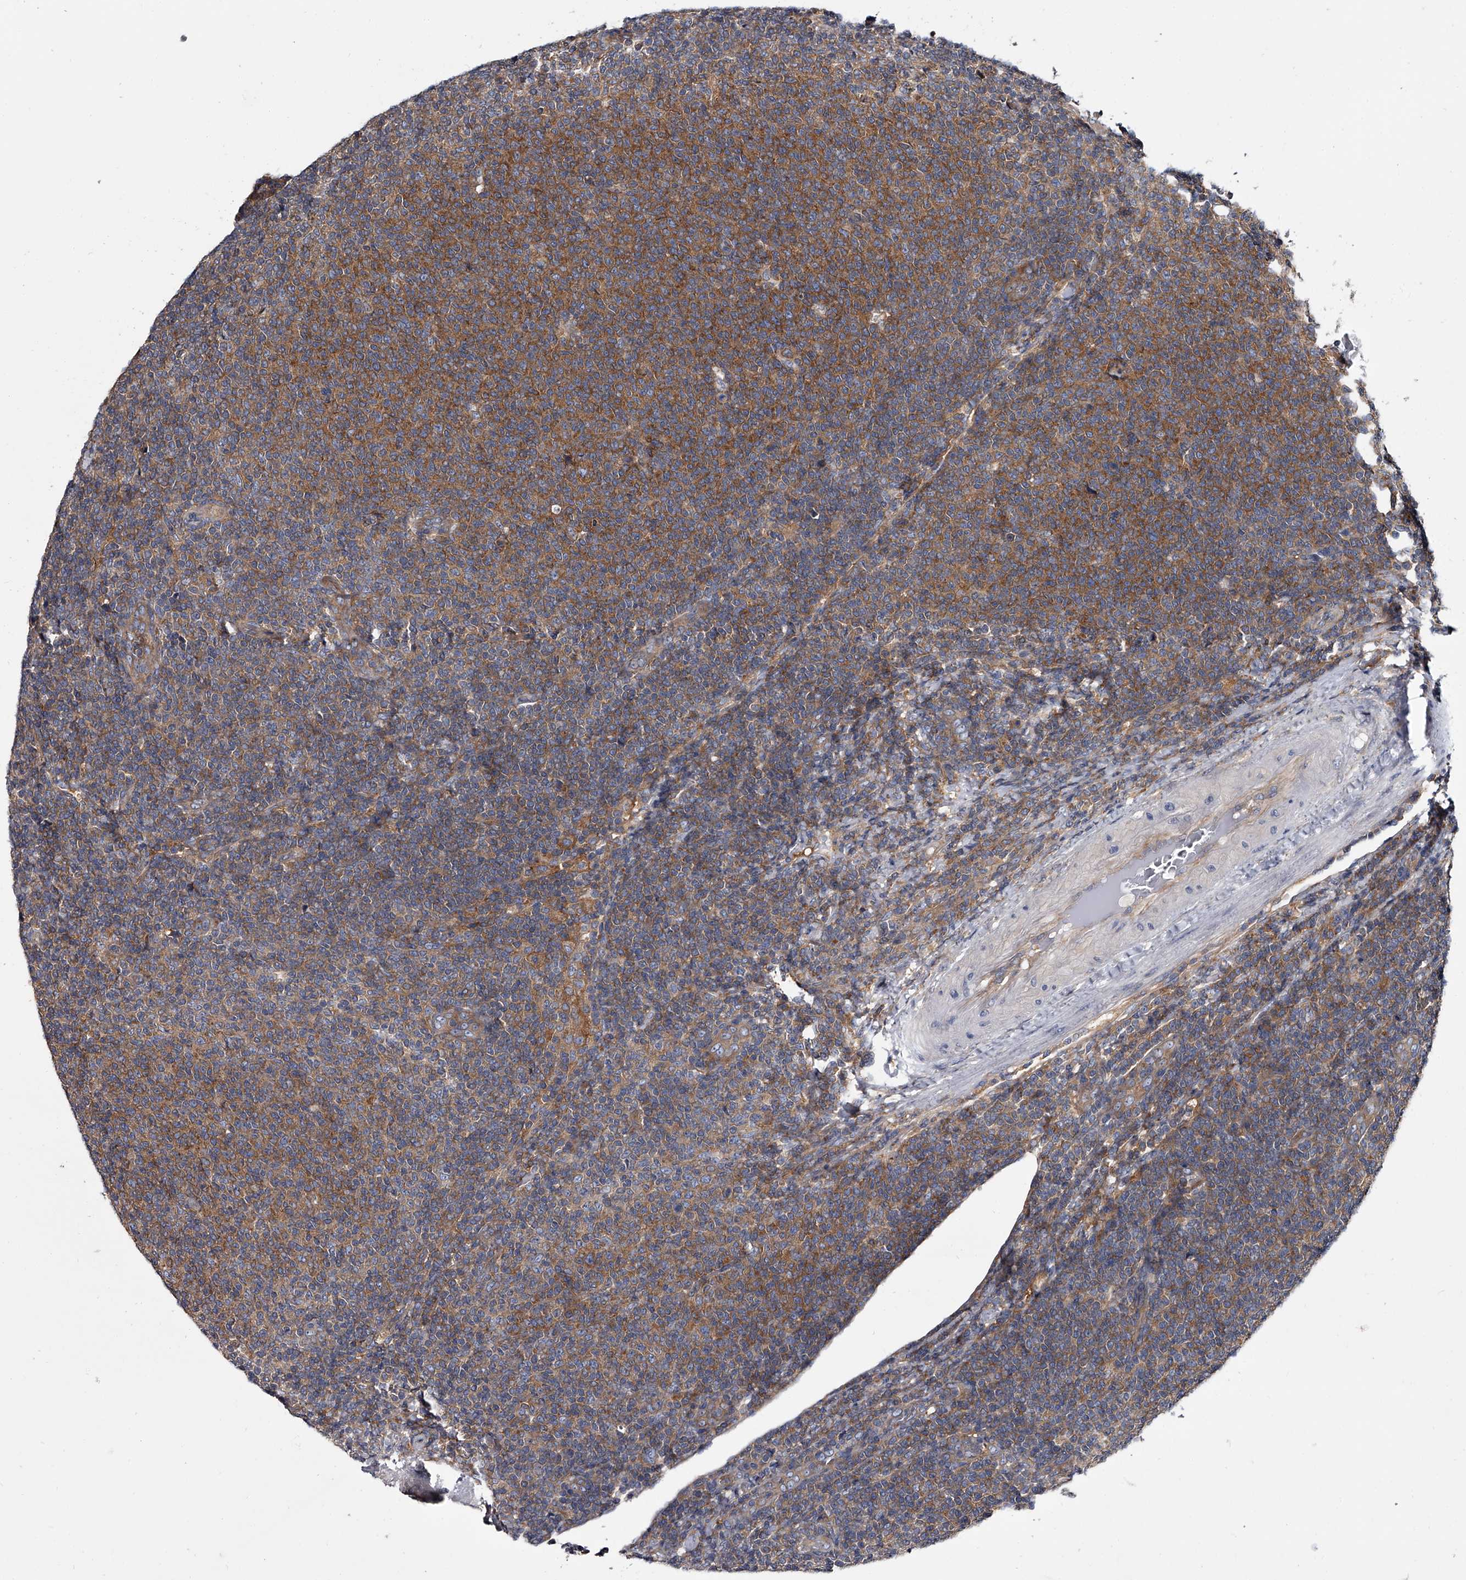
{"staining": {"intensity": "moderate", "quantity": "25%-75%", "location": "cytoplasmic/membranous"}, "tissue": "lymphoma", "cell_type": "Tumor cells", "image_type": "cancer", "snomed": [{"axis": "morphology", "description": "Malignant lymphoma, non-Hodgkin's type, Low grade"}, {"axis": "topography", "description": "Lymph node"}], "caption": "Protein analysis of lymphoma tissue shows moderate cytoplasmic/membranous staining in about 25%-75% of tumor cells.", "gene": "GAPVD1", "patient": {"sex": "male", "age": 66}}